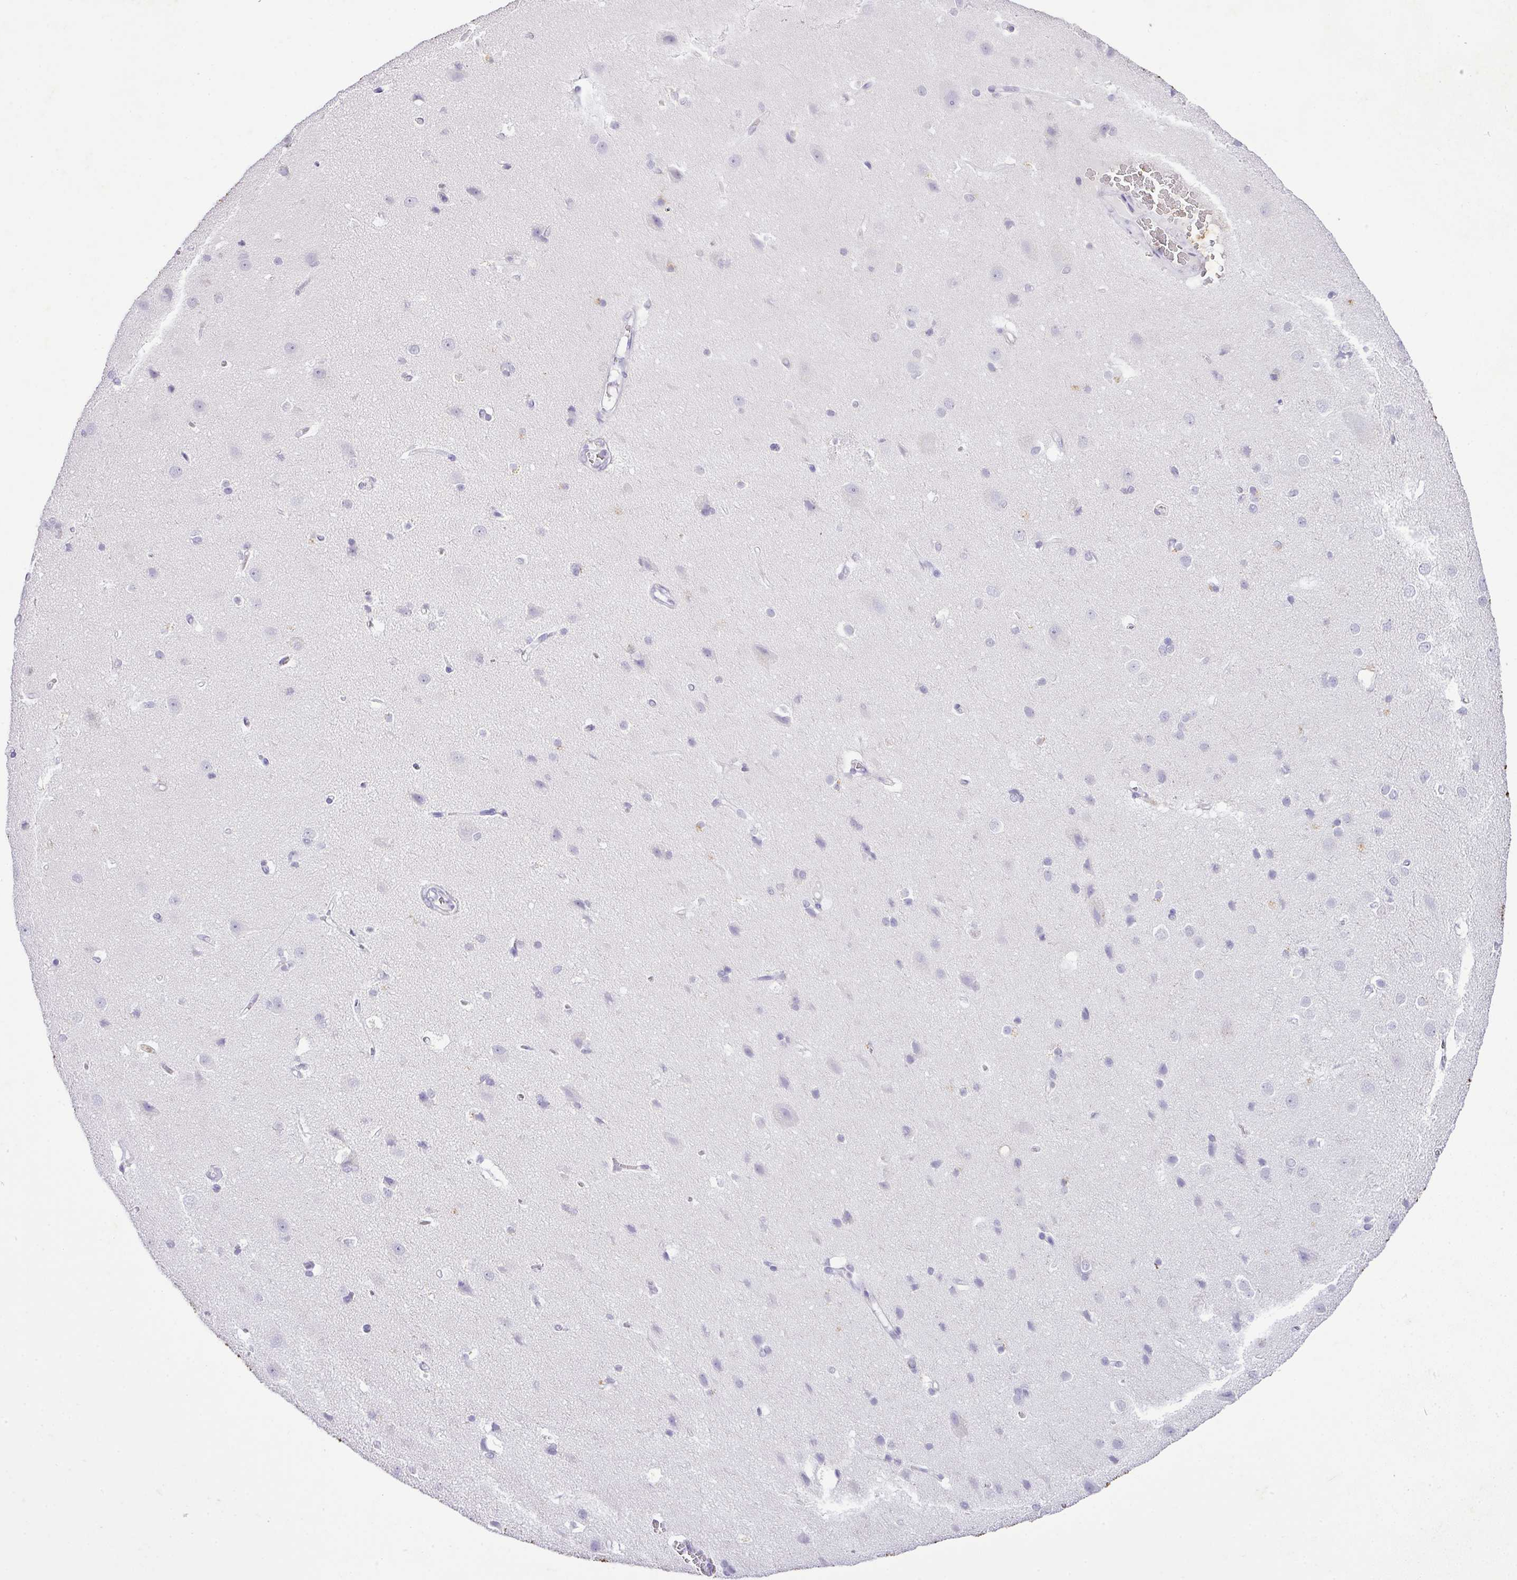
{"staining": {"intensity": "negative", "quantity": "none", "location": "none"}, "tissue": "cerebral cortex", "cell_type": "Endothelial cells", "image_type": "normal", "snomed": [{"axis": "morphology", "description": "Normal tissue, NOS"}, {"axis": "topography", "description": "Cerebral cortex"}], "caption": "The histopathology image reveals no significant expression in endothelial cells of cerebral cortex.", "gene": "KCNJ11", "patient": {"sex": "male", "age": 37}}